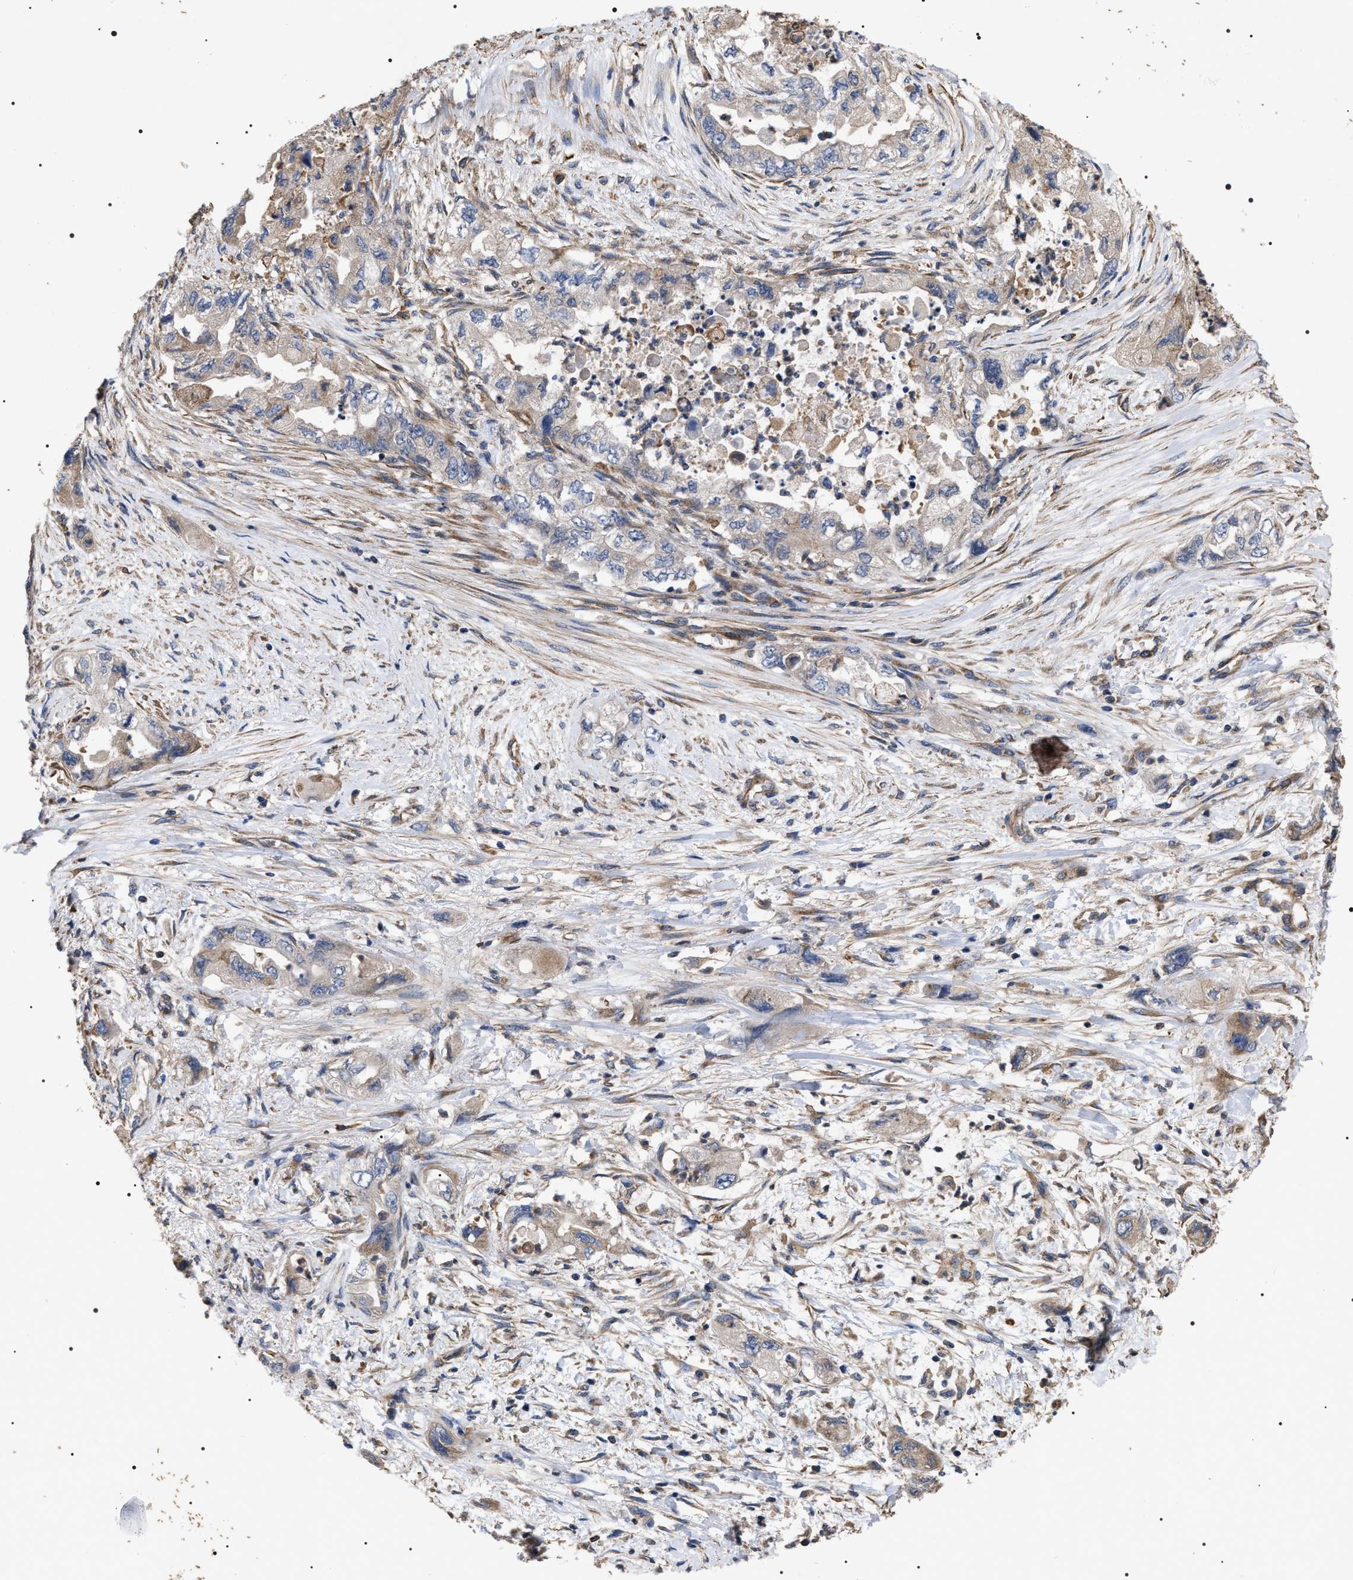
{"staining": {"intensity": "weak", "quantity": "<25%", "location": "cytoplasmic/membranous"}, "tissue": "pancreatic cancer", "cell_type": "Tumor cells", "image_type": "cancer", "snomed": [{"axis": "morphology", "description": "Adenocarcinoma, NOS"}, {"axis": "topography", "description": "Pancreas"}], "caption": "A high-resolution image shows immunohistochemistry staining of pancreatic cancer (adenocarcinoma), which reveals no significant expression in tumor cells. (Stains: DAB (3,3'-diaminobenzidine) IHC with hematoxylin counter stain, Microscopy: brightfield microscopy at high magnification).", "gene": "TSPAN33", "patient": {"sex": "female", "age": 73}}